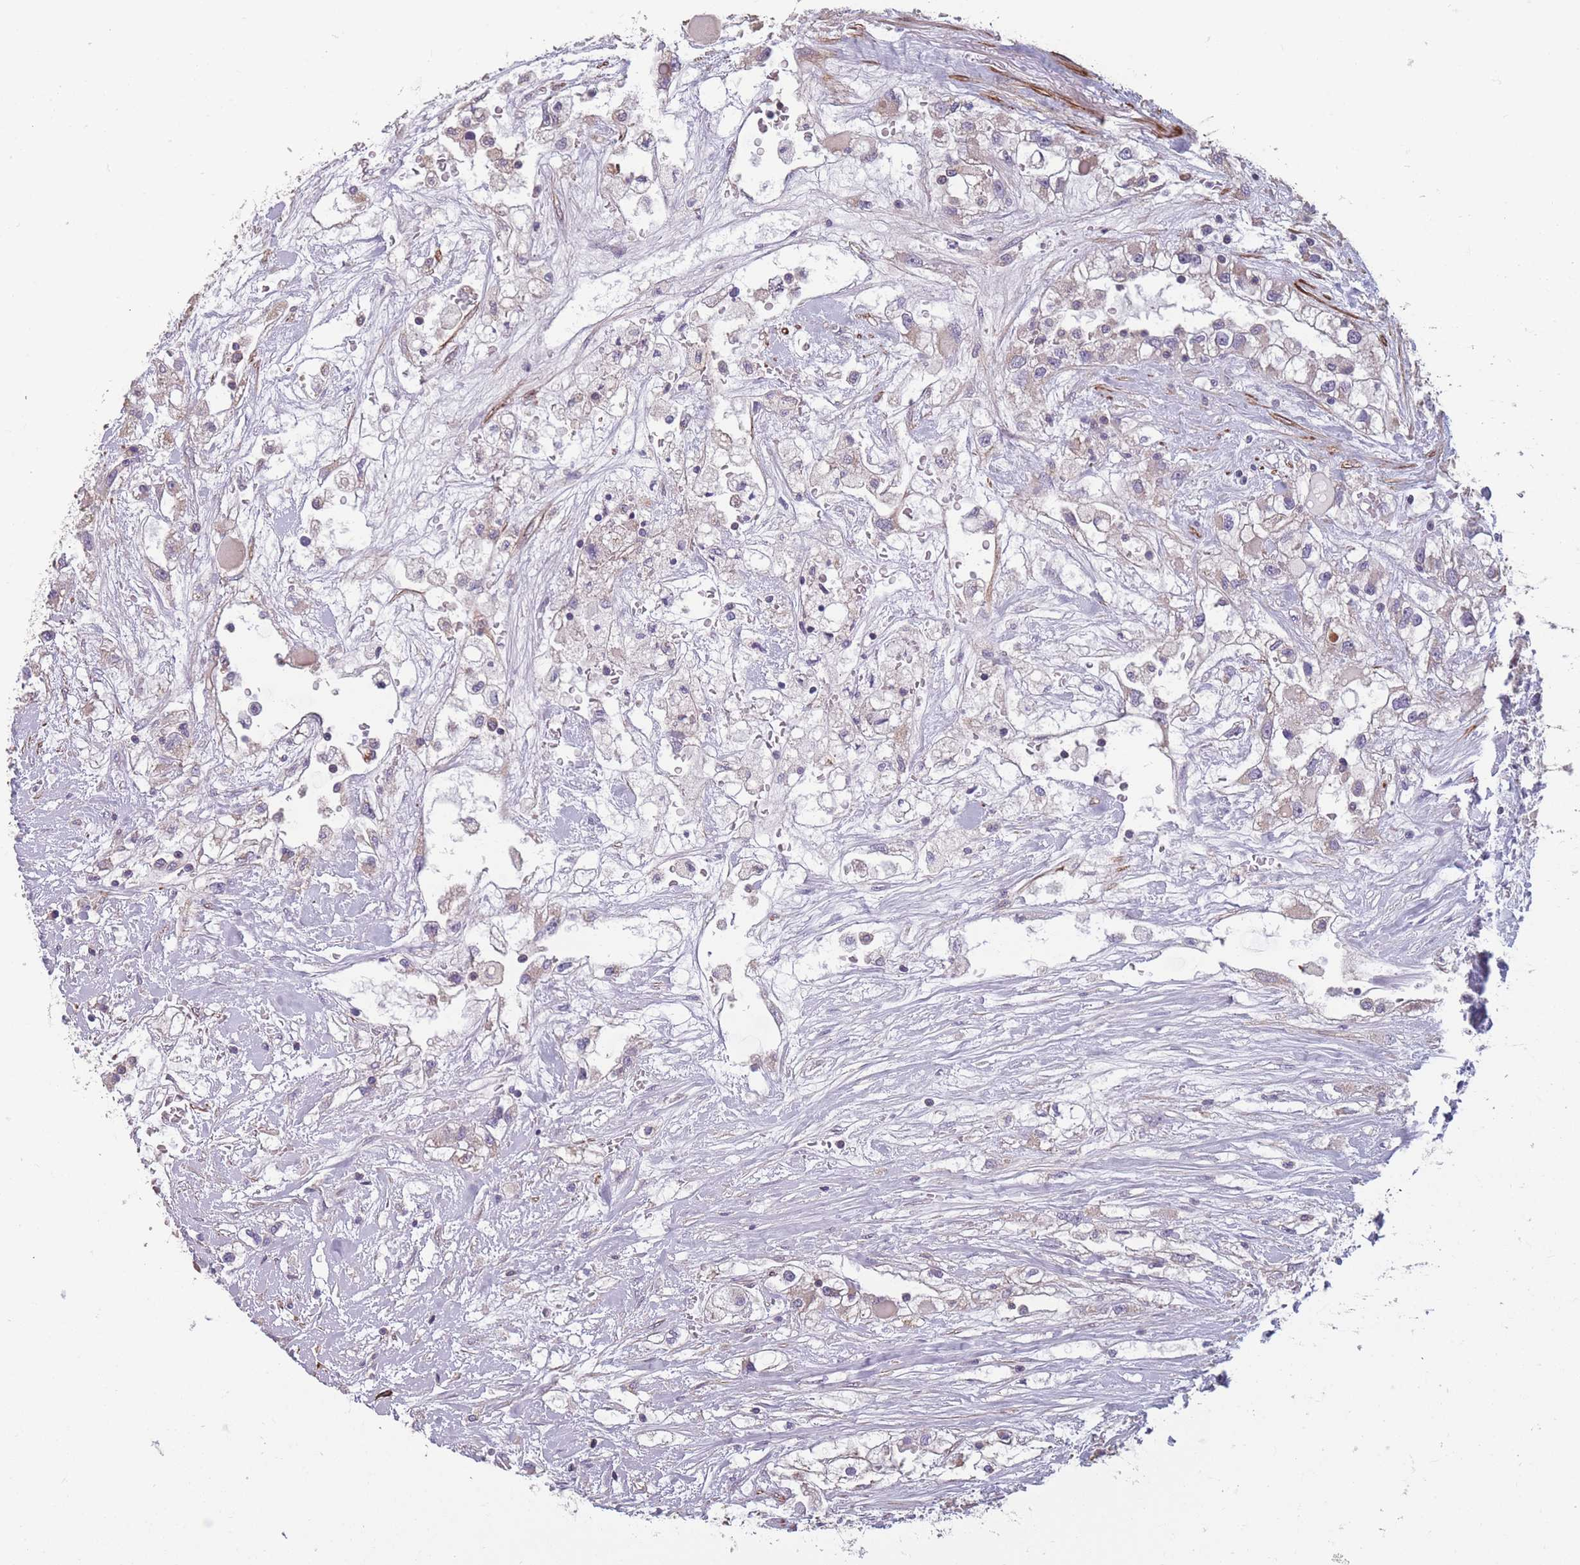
{"staining": {"intensity": "negative", "quantity": "none", "location": "none"}, "tissue": "renal cancer", "cell_type": "Tumor cells", "image_type": "cancer", "snomed": [{"axis": "morphology", "description": "Adenocarcinoma, NOS"}, {"axis": "topography", "description": "Kidney"}], "caption": "IHC of human renal cancer (adenocarcinoma) displays no staining in tumor cells.", "gene": "TOMM40L", "patient": {"sex": "male", "age": 59}}